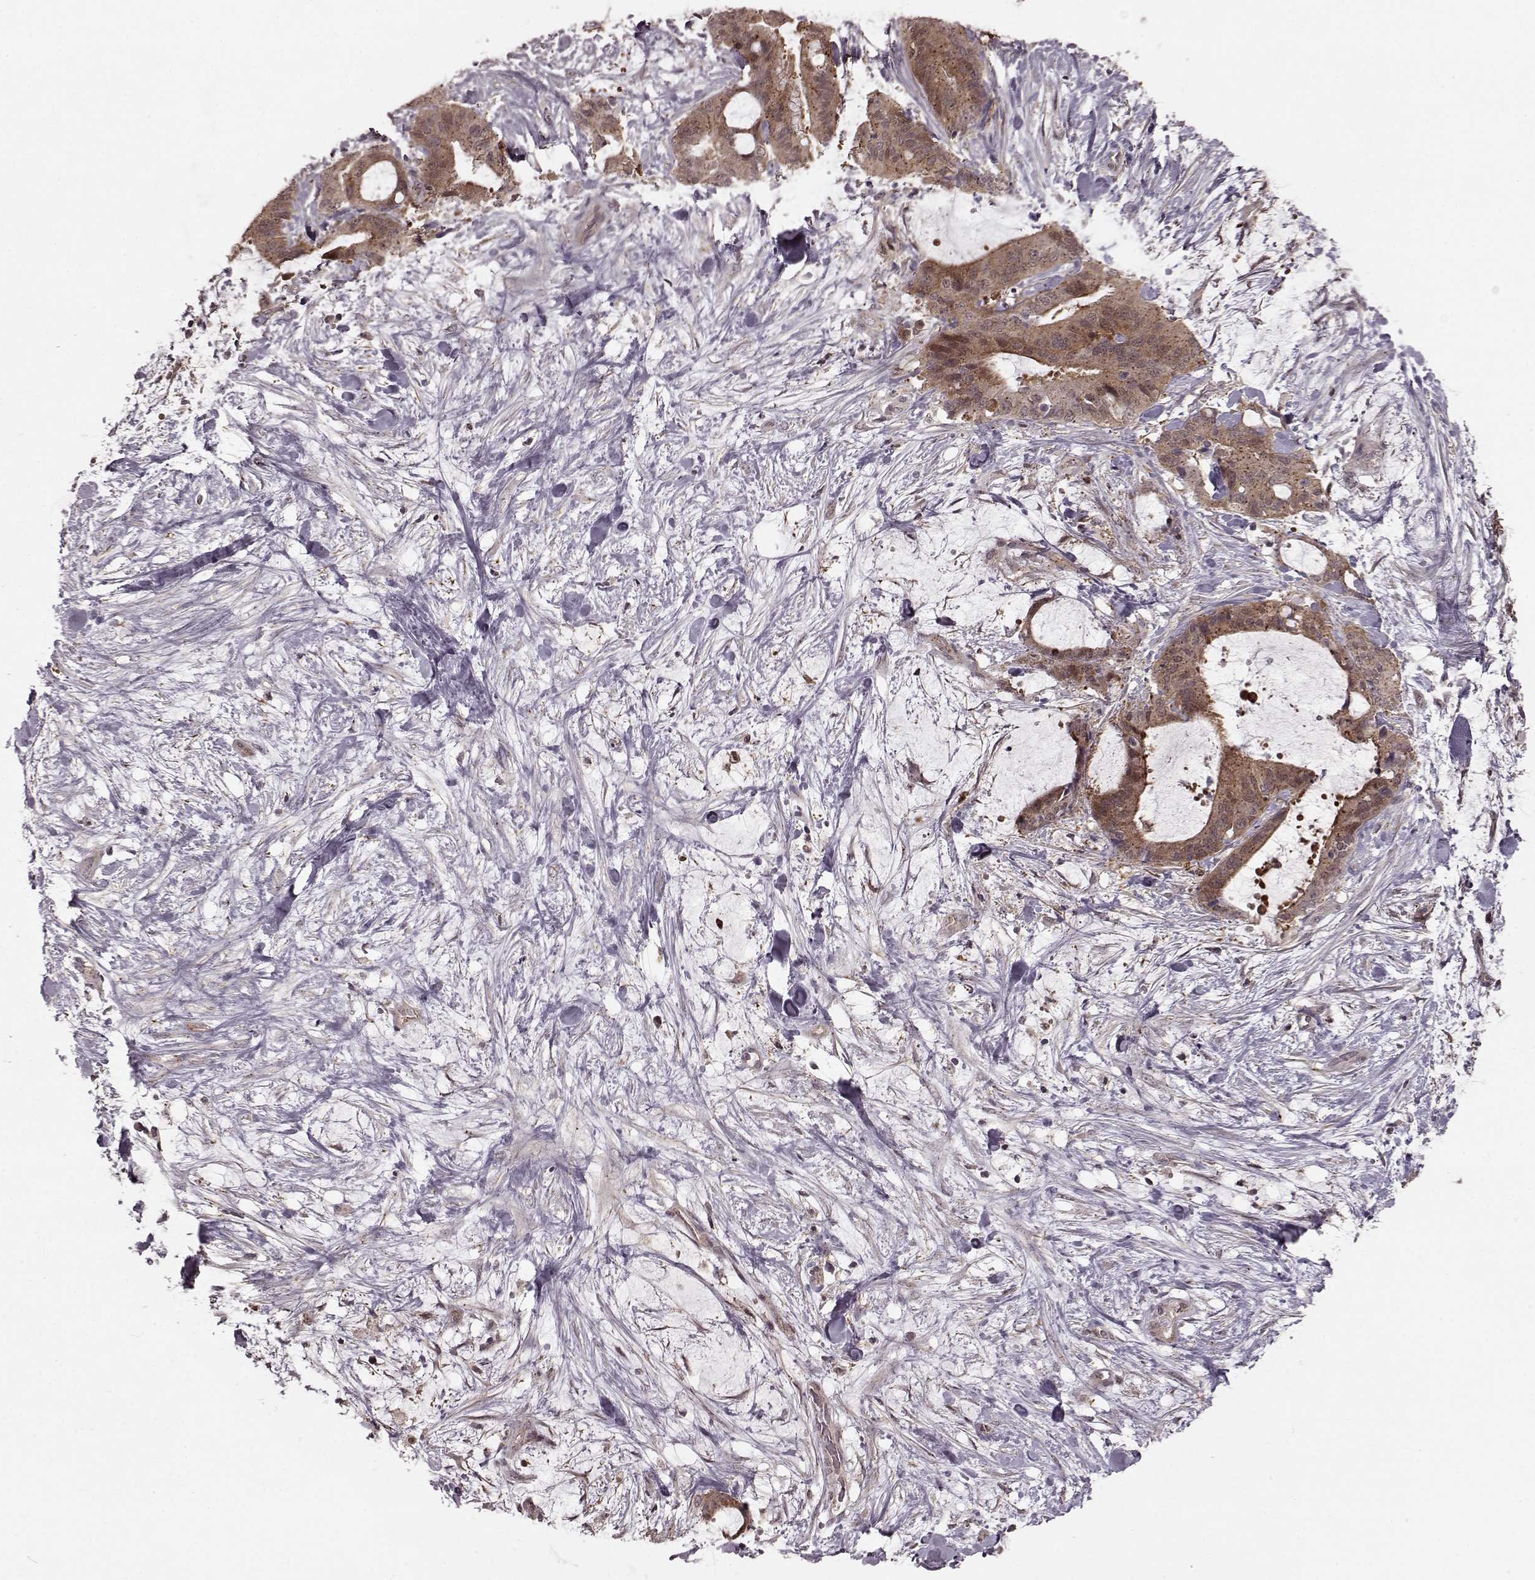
{"staining": {"intensity": "weak", "quantity": ">75%", "location": "cytoplasmic/membranous"}, "tissue": "liver cancer", "cell_type": "Tumor cells", "image_type": "cancer", "snomed": [{"axis": "morphology", "description": "Cholangiocarcinoma"}, {"axis": "topography", "description": "Liver"}], "caption": "Liver cancer stained with DAB (3,3'-diaminobenzidine) immunohistochemistry (IHC) demonstrates low levels of weak cytoplasmic/membranous positivity in approximately >75% of tumor cells.", "gene": "GSS", "patient": {"sex": "female", "age": 73}}